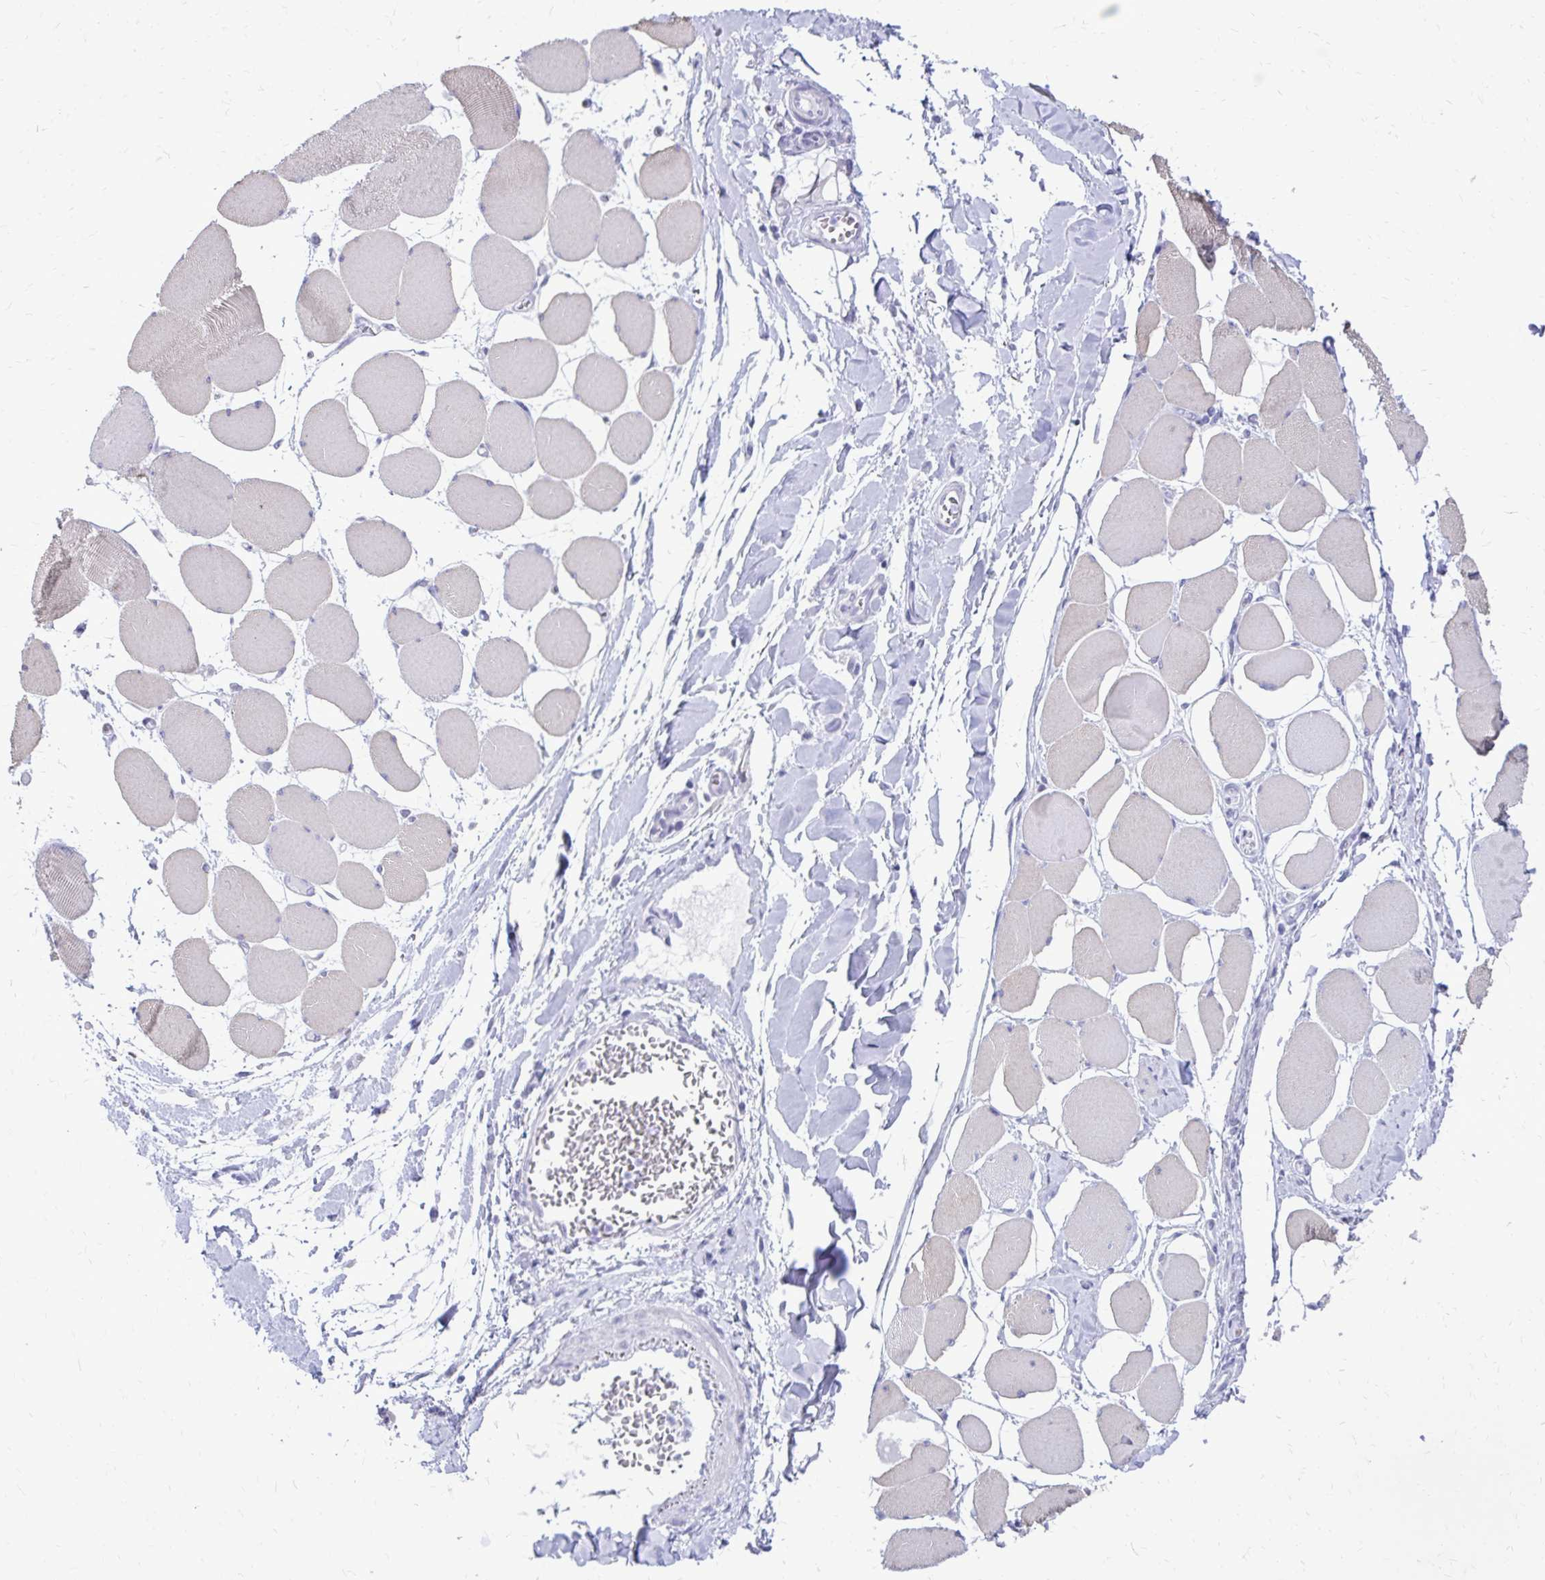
{"staining": {"intensity": "negative", "quantity": "none", "location": "none"}, "tissue": "skeletal muscle", "cell_type": "Myocytes", "image_type": "normal", "snomed": [{"axis": "morphology", "description": "Normal tissue, NOS"}, {"axis": "topography", "description": "Skeletal muscle"}], "caption": "This is an IHC image of benign skeletal muscle. There is no expression in myocytes.", "gene": "LCN15", "patient": {"sex": "female", "age": 75}}